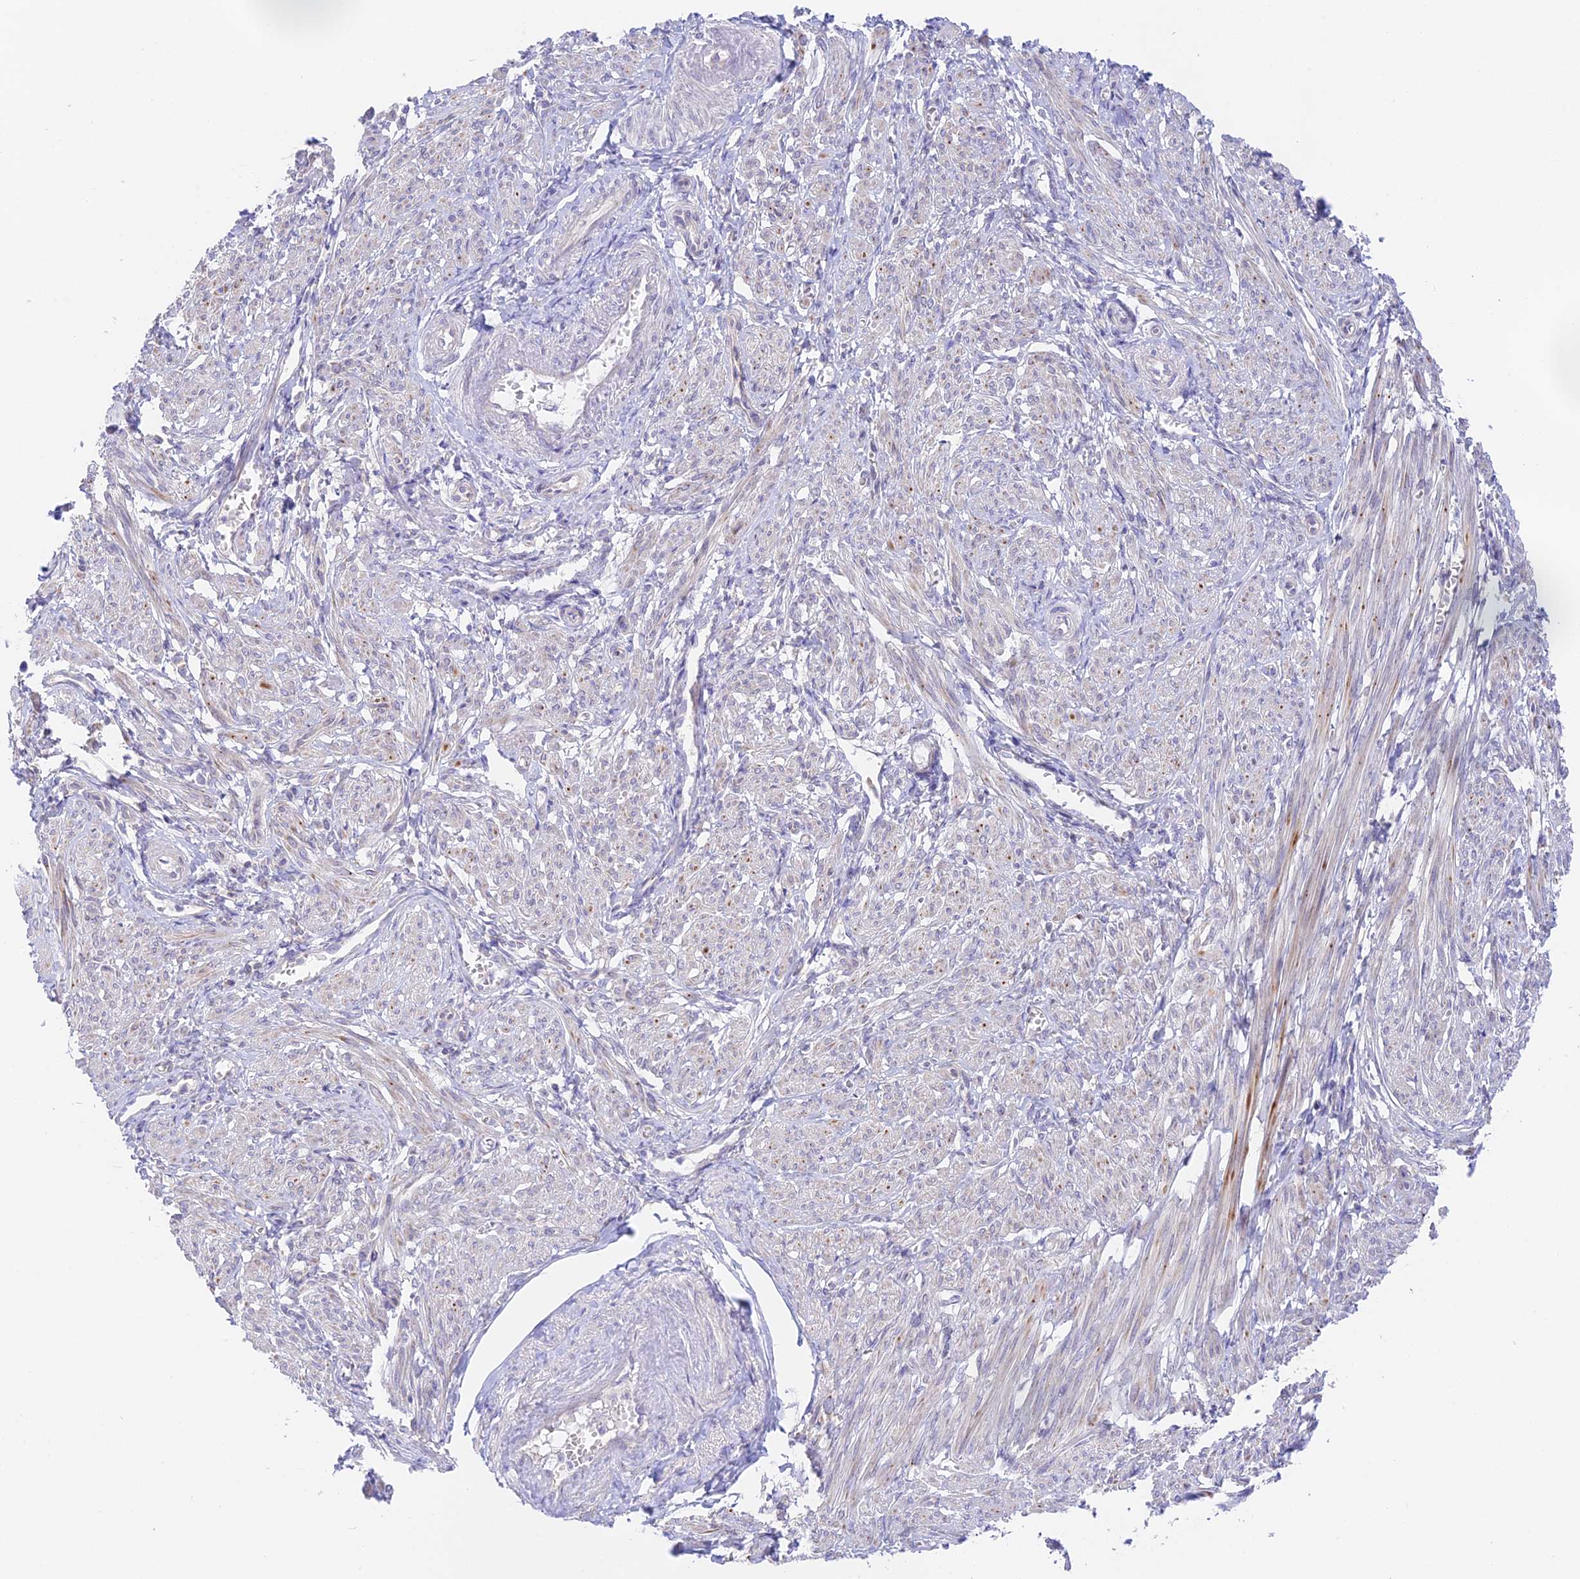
{"staining": {"intensity": "weak", "quantity": "<25%", "location": "cytoplasmic/membranous"}, "tissue": "smooth muscle", "cell_type": "Smooth muscle cells", "image_type": "normal", "snomed": [{"axis": "morphology", "description": "Normal tissue, NOS"}, {"axis": "topography", "description": "Smooth muscle"}], "caption": "A high-resolution histopathology image shows immunohistochemistry staining of unremarkable smooth muscle, which shows no significant staining in smooth muscle cells.", "gene": "CAMSAP3", "patient": {"sex": "female", "age": 39}}